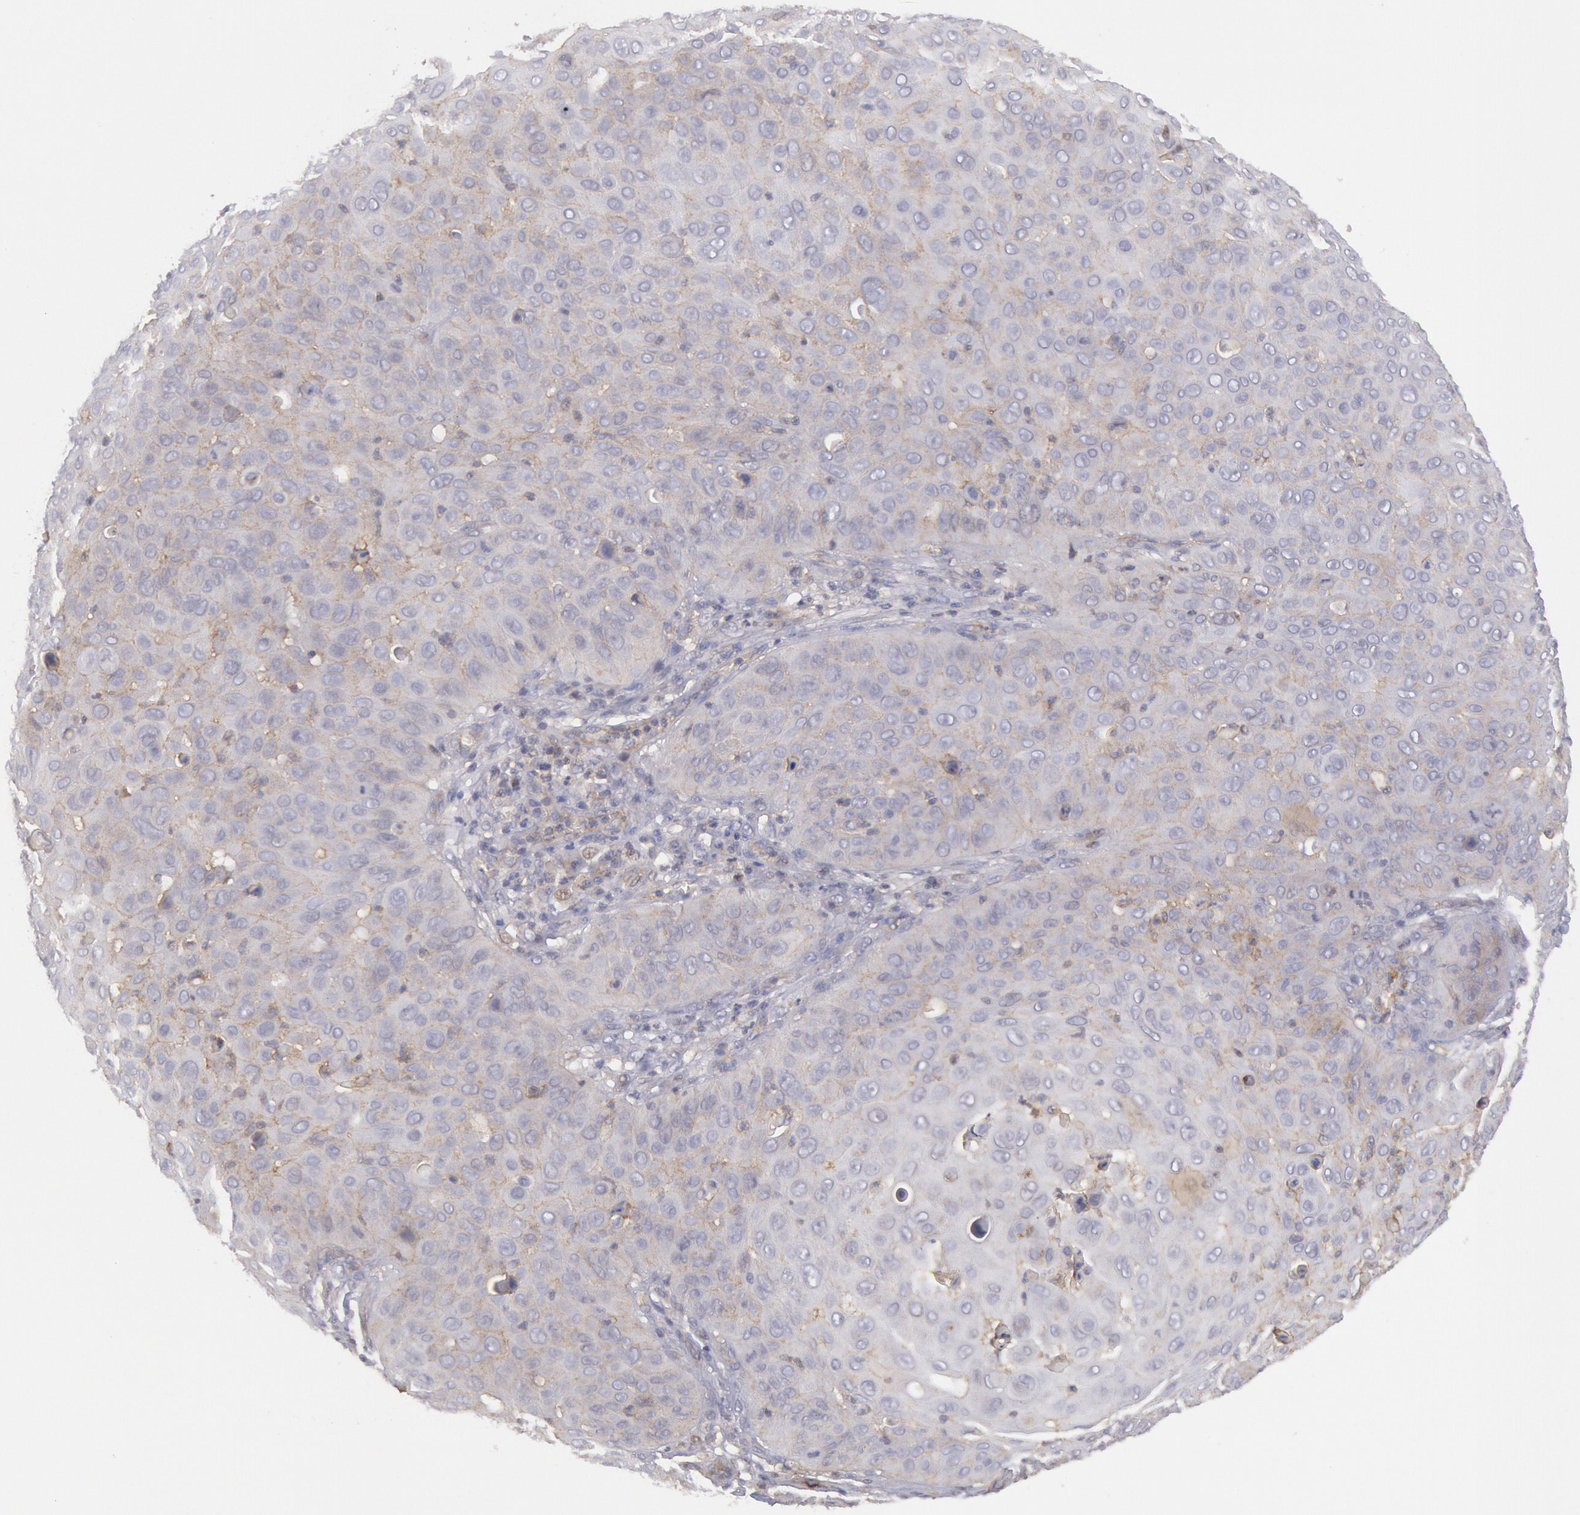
{"staining": {"intensity": "weak", "quantity": "<25%", "location": "cytoplasmic/membranous"}, "tissue": "skin cancer", "cell_type": "Tumor cells", "image_type": "cancer", "snomed": [{"axis": "morphology", "description": "Squamous cell carcinoma, NOS"}, {"axis": "topography", "description": "Skin"}], "caption": "Squamous cell carcinoma (skin) was stained to show a protein in brown. There is no significant staining in tumor cells.", "gene": "STX4", "patient": {"sex": "male", "age": 82}}